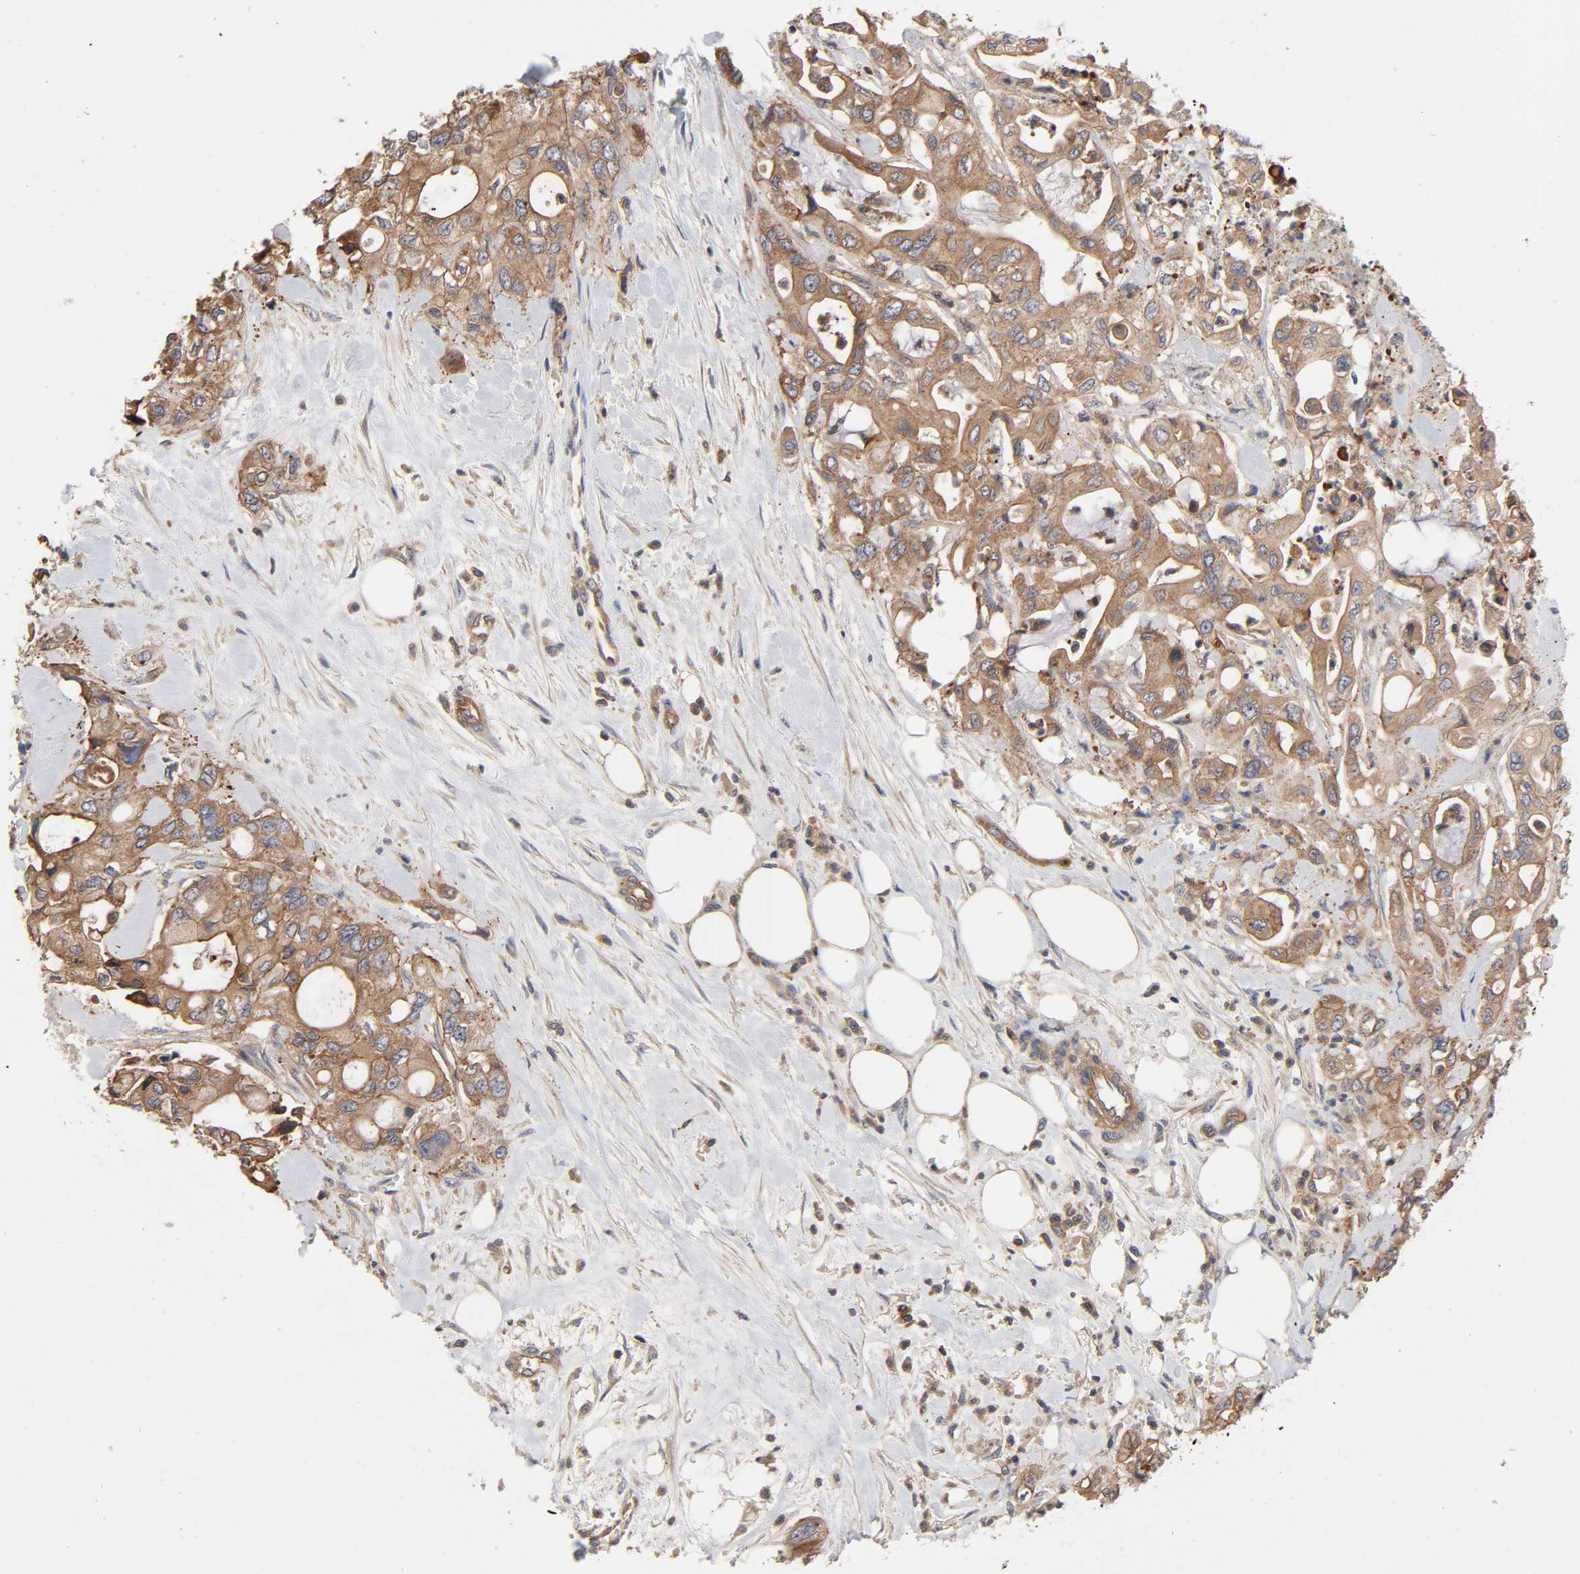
{"staining": {"intensity": "moderate", "quantity": "25%-75%", "location": "cytoplasmic/membranous"}, "tissue": "pancreatic cancer", "cell_type": "Tumor cells", "image_type": "cancer", "snomed": [{"axis": "morphology", "description": "Adenocarcinoma, NOS"}, {"axis": "topography", "description": "Pancreas"}], "caption": "Pancreatic cancer stained for a protein (brown) demonstrates moderate cytoplasmic/membranous positive expression in approximately 25%-75% of tumor cells.", "gene": "LAMTOR2", "patient": {"sex": "male", "age": 70}}